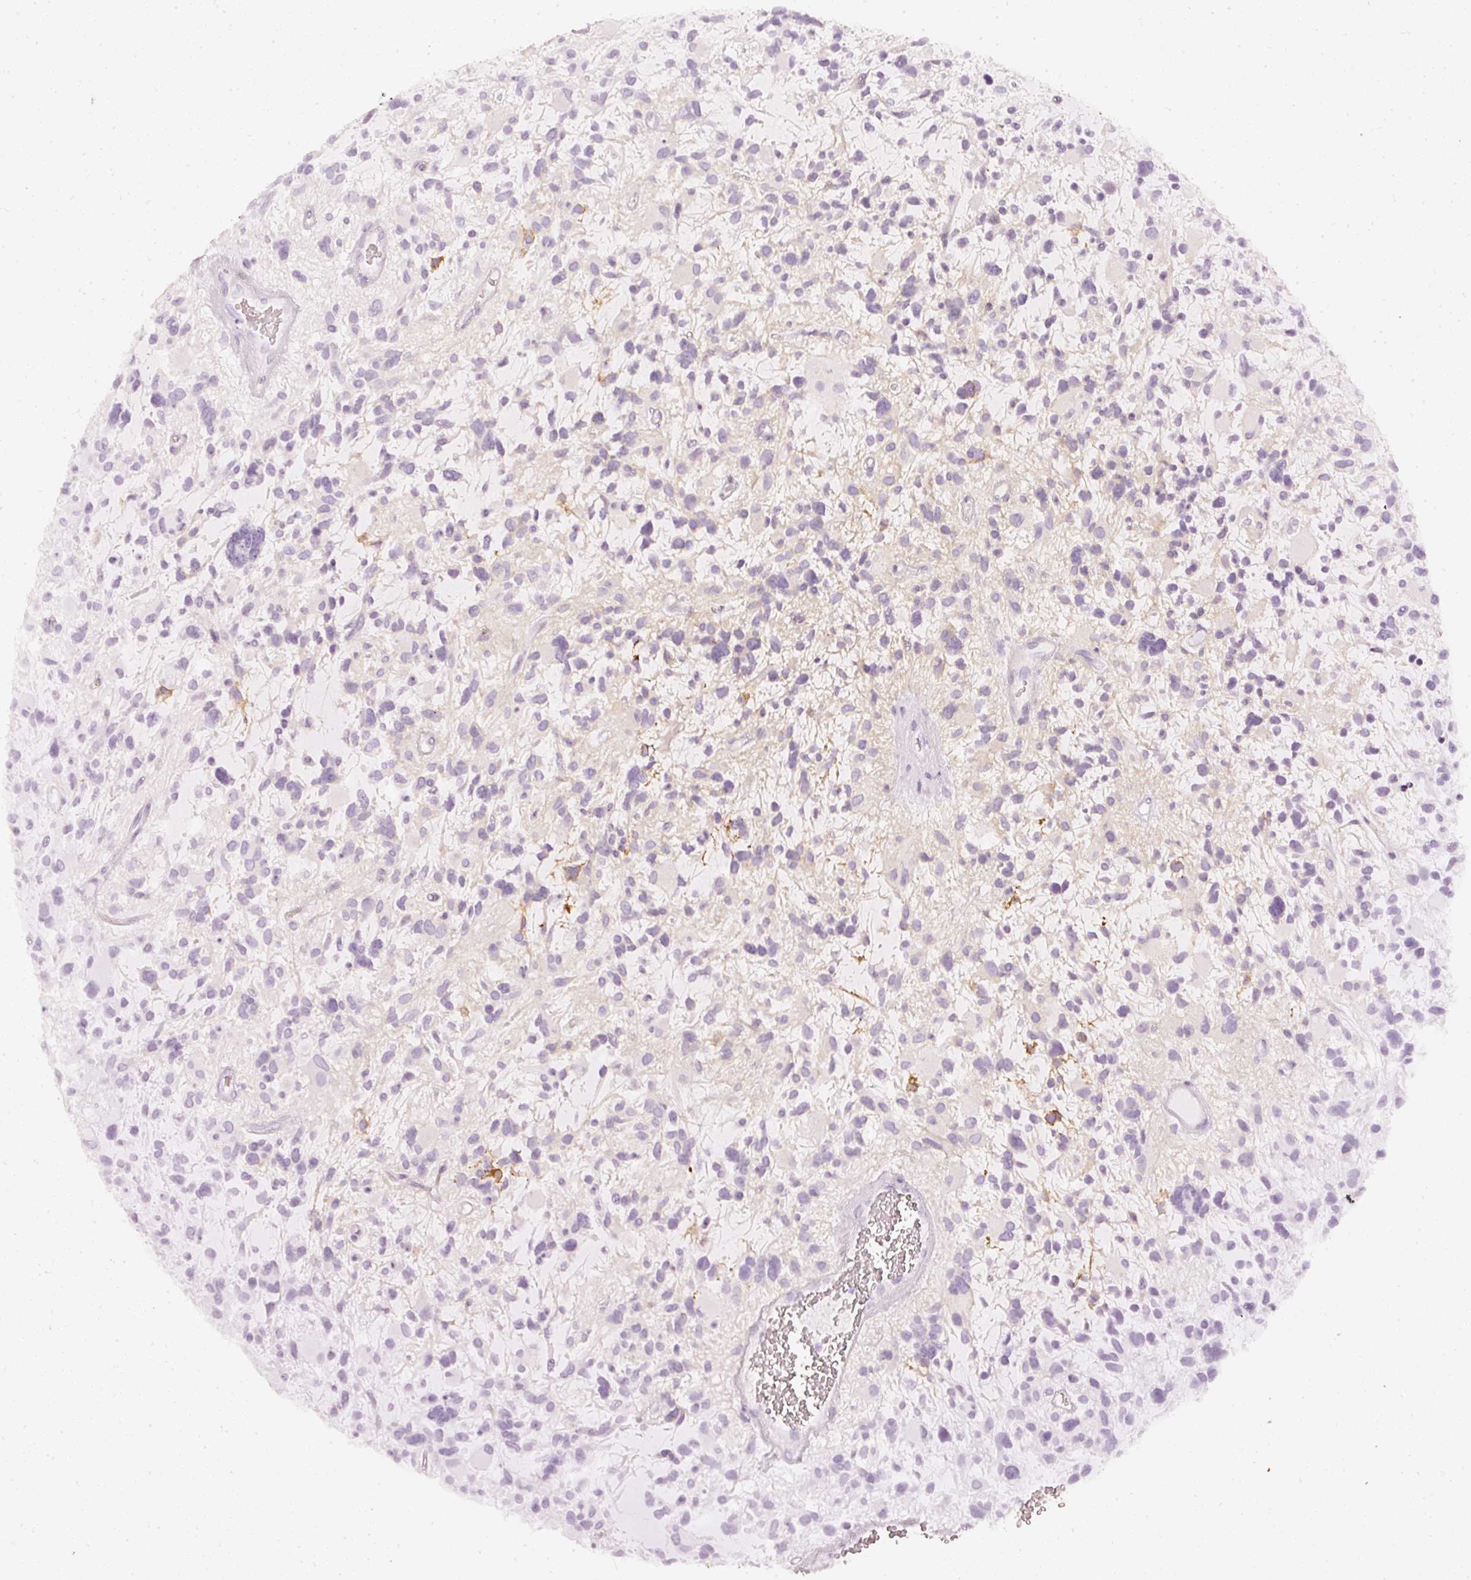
{"staining": {"intensity": "moderate", "quantity": "<25%", "location": "cytoplasmic/membranous"}, "tissue": "glioma", "cell_type": "Tumor cells", "image_type": "cancer", "snomed": [{"axis": "morphology", "description": "Glioma, malignant, High grade"}, {"axis": "topography", "description": "Brain"}], "caption": "High-magnification brightfield microscopy of malignant glioma (high-grade) stained with DAB (3,3'-diaminobenzidine) (brown) and counterstained with hematoxylin (blue). tumor cells exhibit moderate cytoplasmic/membranous staining is identified in approximately<25% of cells. The staining was performed using DAB (3,3'-diaminobenzidine), with brown indicating positive protein expression. Nuclei are stained blue with hematoxylin.", "gene": "CNP", "patient": {"sex": "female", "age": 11}}